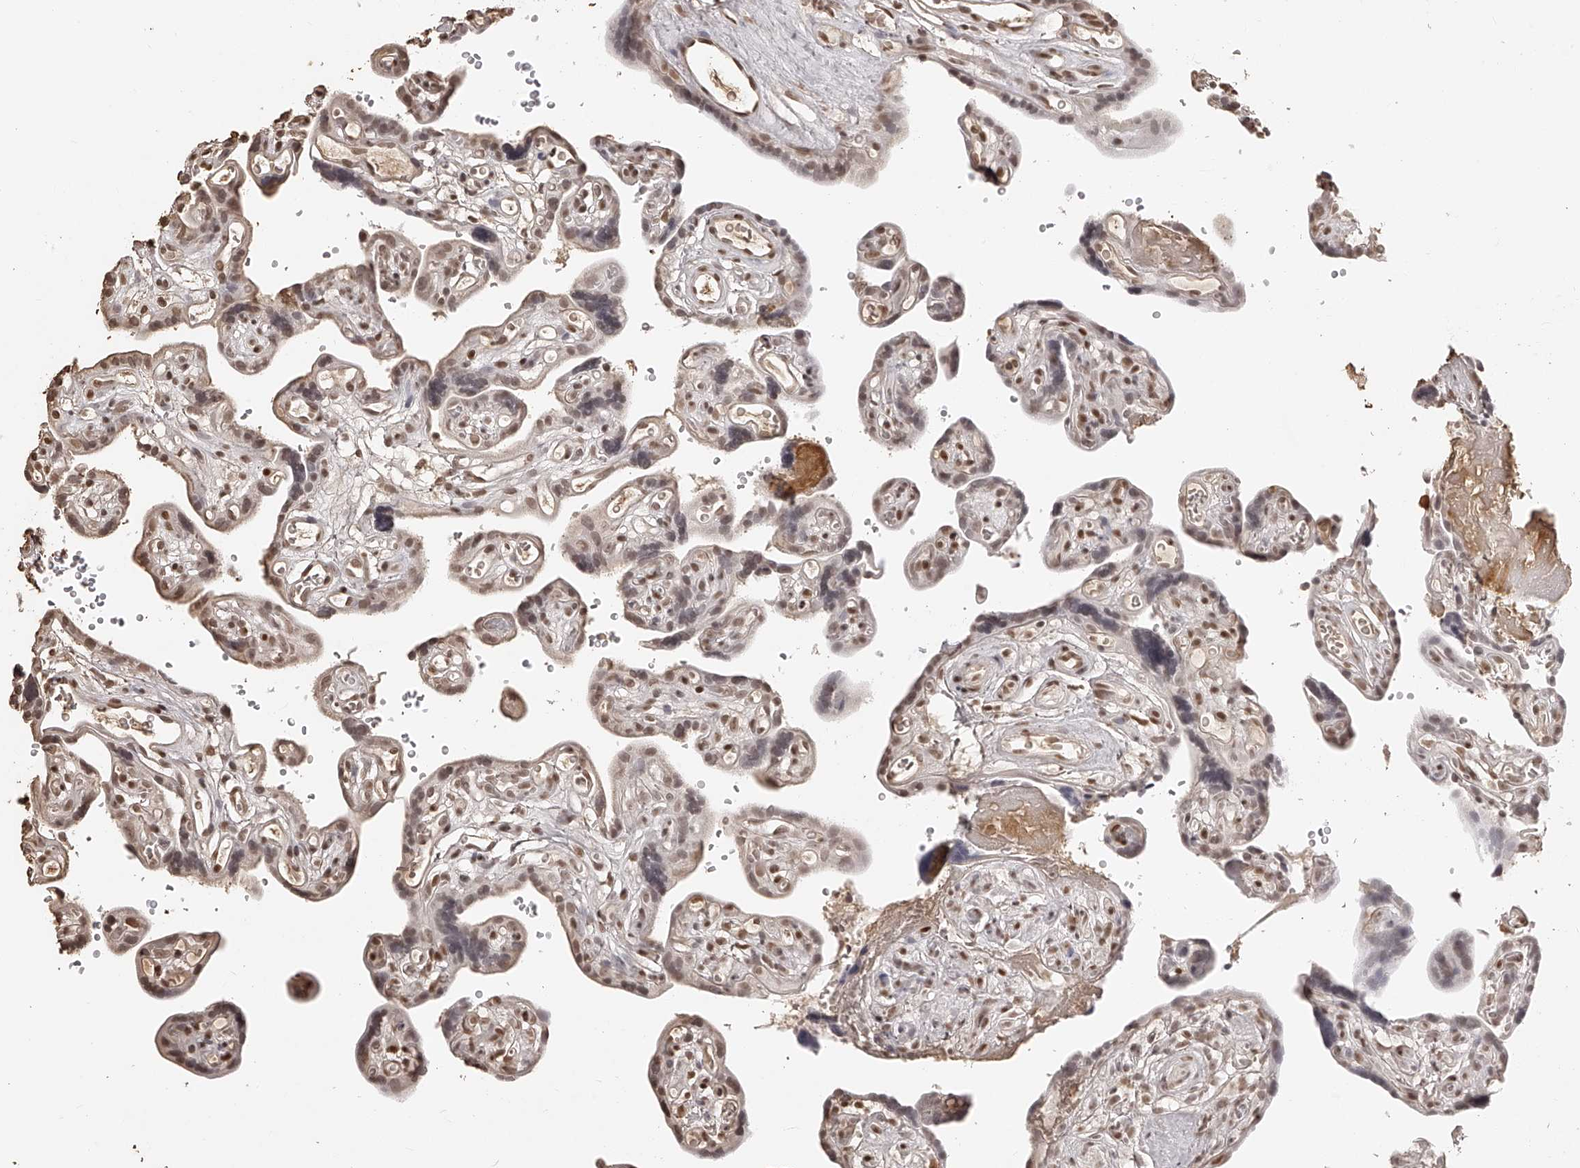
{"staining": {"intensity": "strong", "quantity": ">75%", "location": "nuclear"}, "tissue": "placenta", "cell_type": "Decidual cells", "image_type": "normal", "snomed": [{"axis": "morphology", "description": "Normal tissue, NOS"}, {"axis": "topography", "description": "Placenta"}], "caption": "Placenta was stained to show a protein in brown. There is high levels of strong nuclear expression in about >75% of decidual cells.", "gene": "ZNF503", "patient": {"sex": "female", "age": 30}}